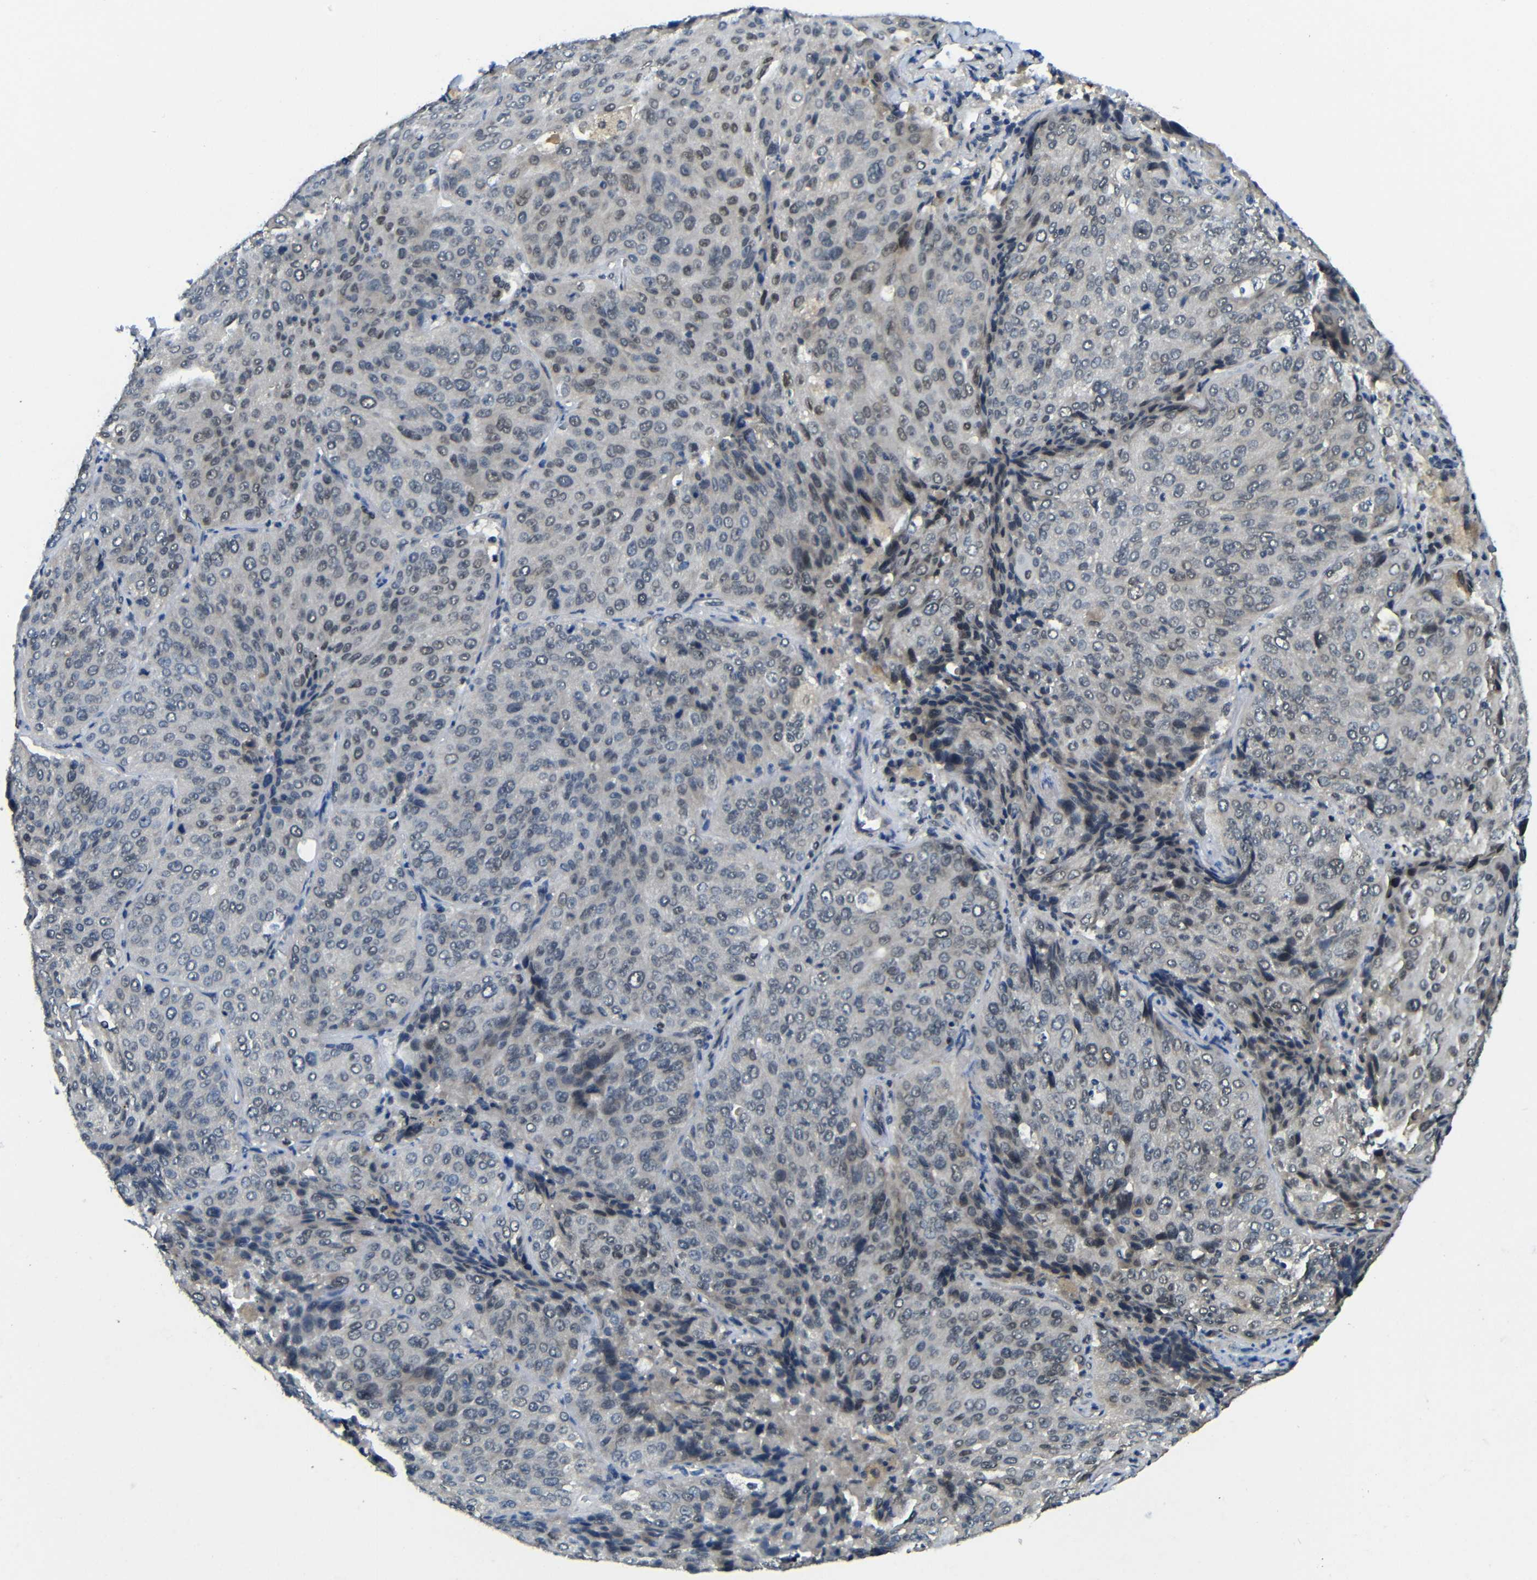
{"staining": {"intensity": "weak", "quantity": "<25%", "location": "cytoplasmic/membranous,nuclear"}, "tissue": "lung cancer", "cell_type": "Tumor cells", "image_type": "cancer", "snomed": [{"axis": "morphology", "description": "Squamous cell carcinoma, NOS"}, {"axis": "topography", "description": "Lung"}], "caption": "High power microscopy micrograph of an IHC histopathology image of lung squamous cell carcinoma, revealing no significant staining in tumor cells.", "gene": "FAM172A", "patient": {"sex": "male", "age": 54}}